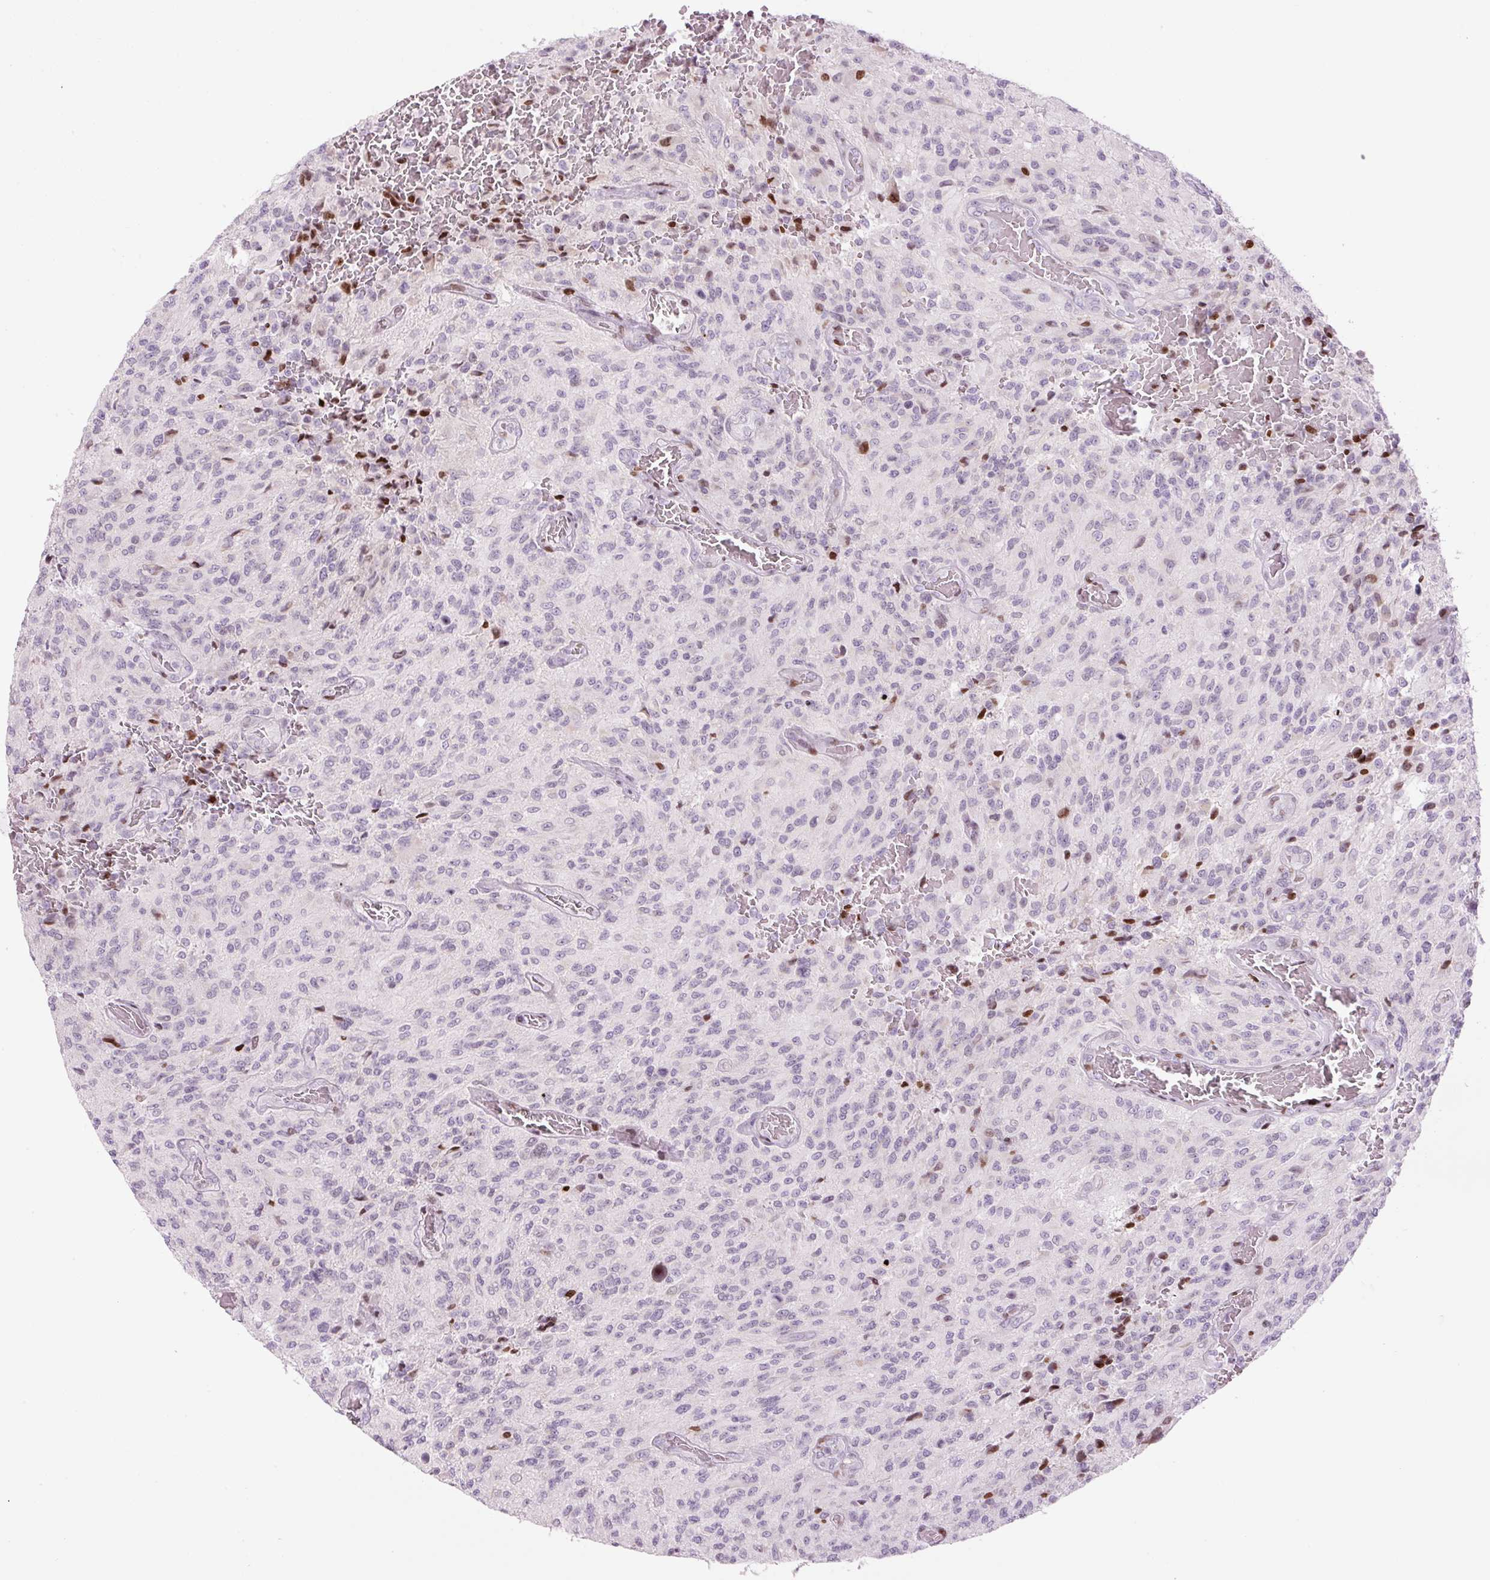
{"staining": {"intensity": "moderate", "quantity": "<25%", "location": "nuclear"}, "tissue": "glioma", "cell_type": "Tumor cells", "image_type": "cancer", "snomed": [{"axis": "morphology", "description": "Normal tissue, NOS"}, {"axis": "morphology", "description": "Glioma, malignant, High grade"}, {"axis": "topography", "description": "Cerebral cortex"}], "caption": "About <25% of tumor cells in malignant glioma (high-grade) show moderate nuclear protein positivity as visualized by brown immunohistochemical staining.", "gene": "TMEM177", "patient": {"sex": "male", "age": 56}}